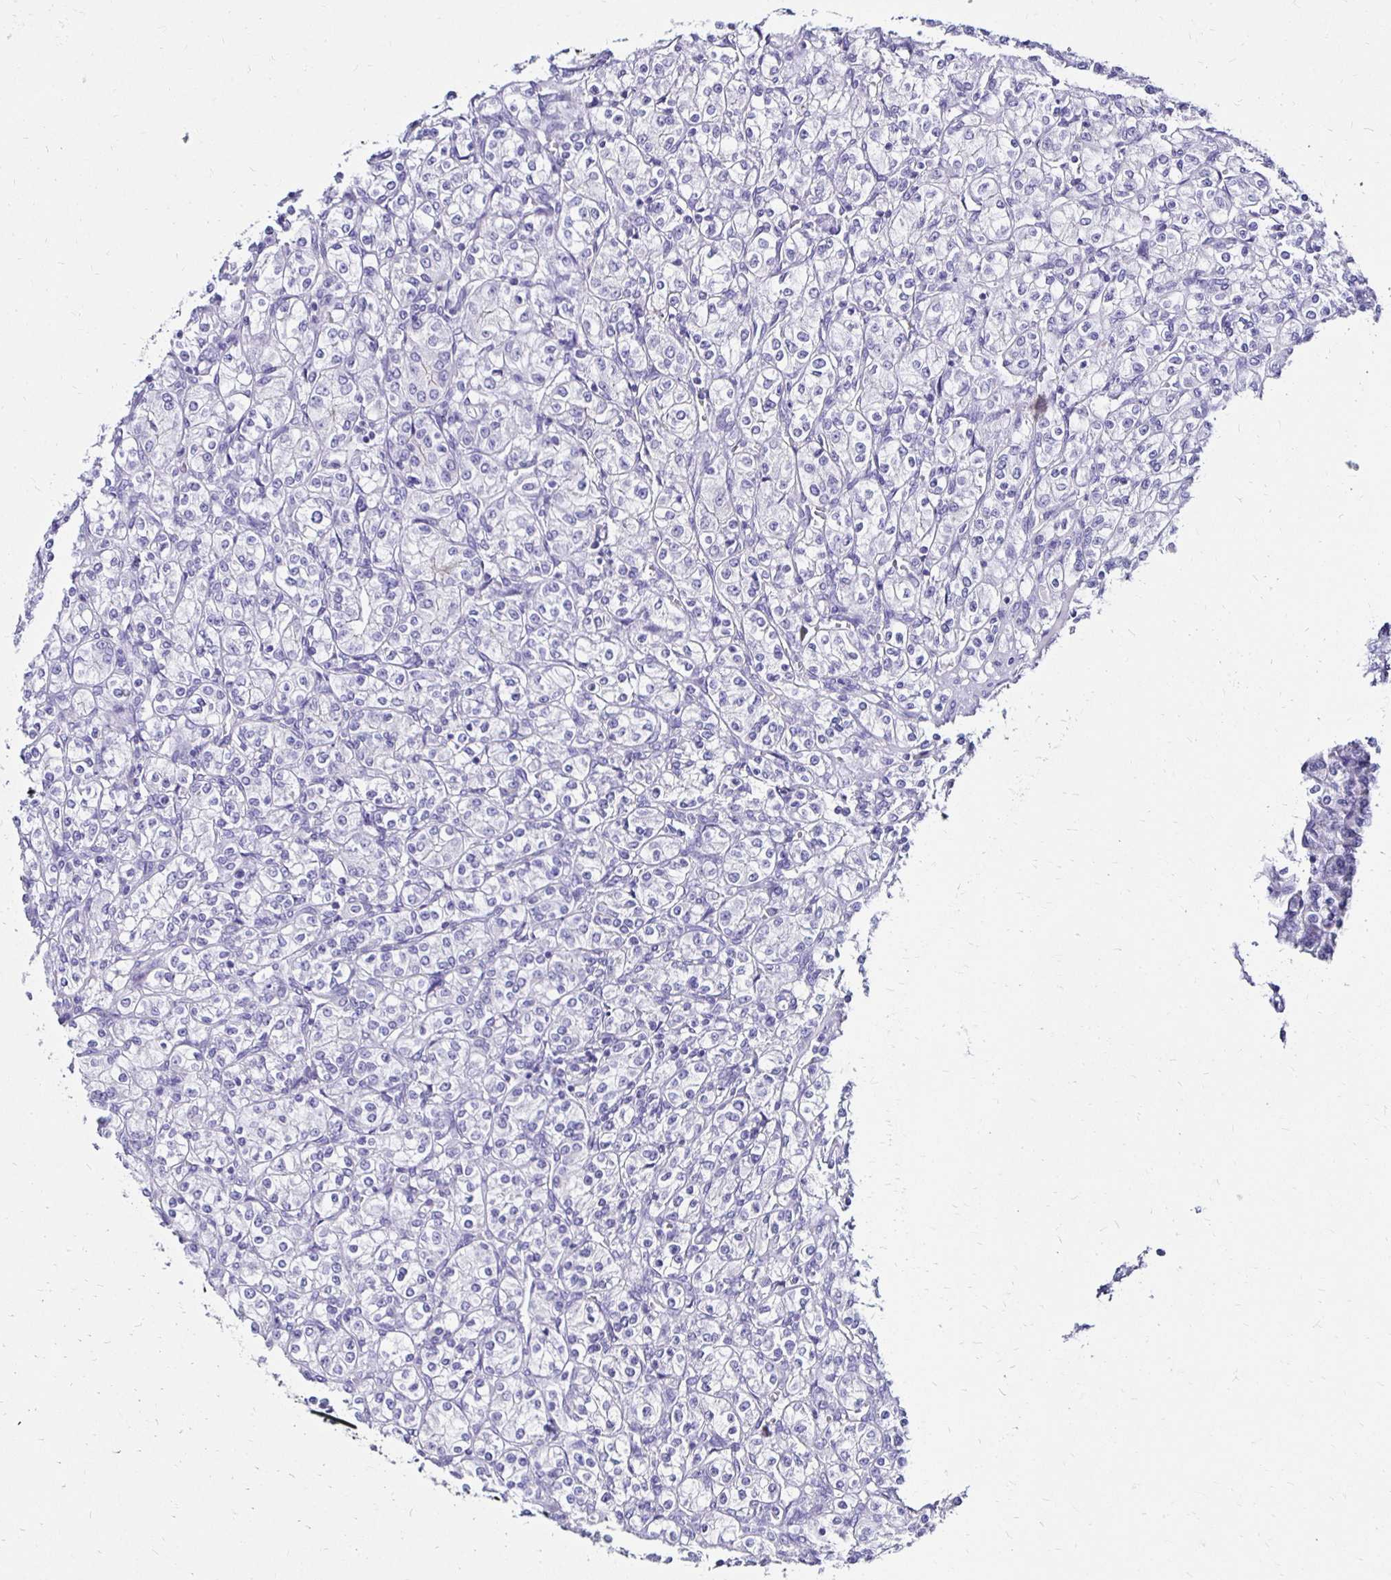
{"staining": {"intensity": "negative", "quantity": "none", "location": "none"}, "tissue": "renal cancer", "cell_type": "Tumor cells", "image_type": "cancer", "snomed": [{"axis": "morphology", "description": "Adenocarcinoma, NOS"}, {"axis": "topography", "description": "Kidney"}], "caption": "The photomicrograph shows no staining of tumor cells in renal adenocarcinoma.", "gene": "KCNT1", "patient": {"sex": "male", "age": 77}}